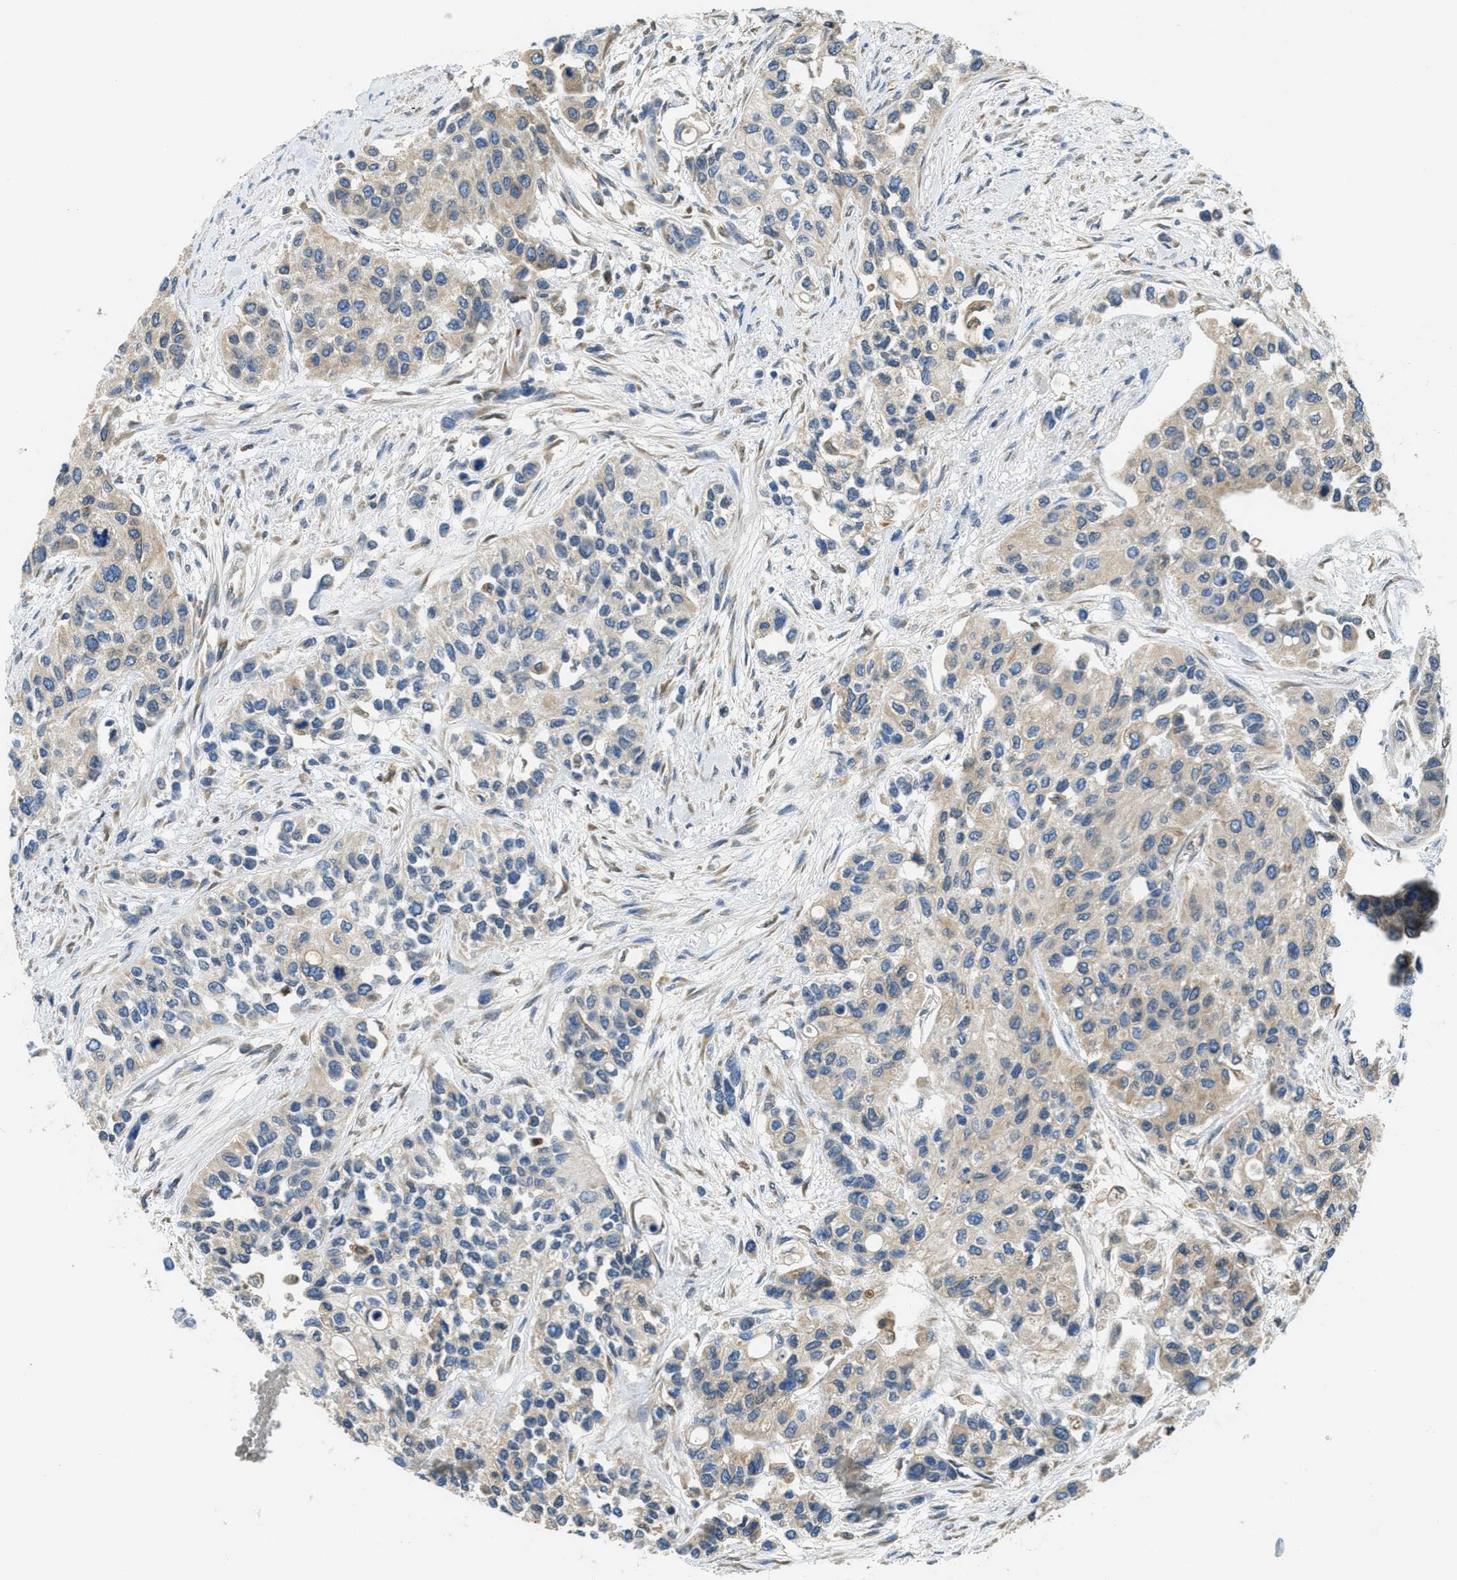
{"staining": {"intensity": "weak", "quantity": "<25%", "location": "cytoplasmic/membranous"}, "tissue": "urothelial cancer", "cell_type": "Tumor cells", "image_type": "cancer", "snomed": [{"axis": "morphology", "description": "Urothelial carcinoma, High grade"}, {"axis": "topography", "description": "Urinary bladder"}], "caption": "High-grade urothelial carcinoma was stained to show a protein in brown. There is no significant expression in tumor cells. (DAB (3,3'-diaminobenzidine) IHC with hematoxylin counter stain).", "gene": "MPDU1", "patient": {"sex": "female", "age": 56}}